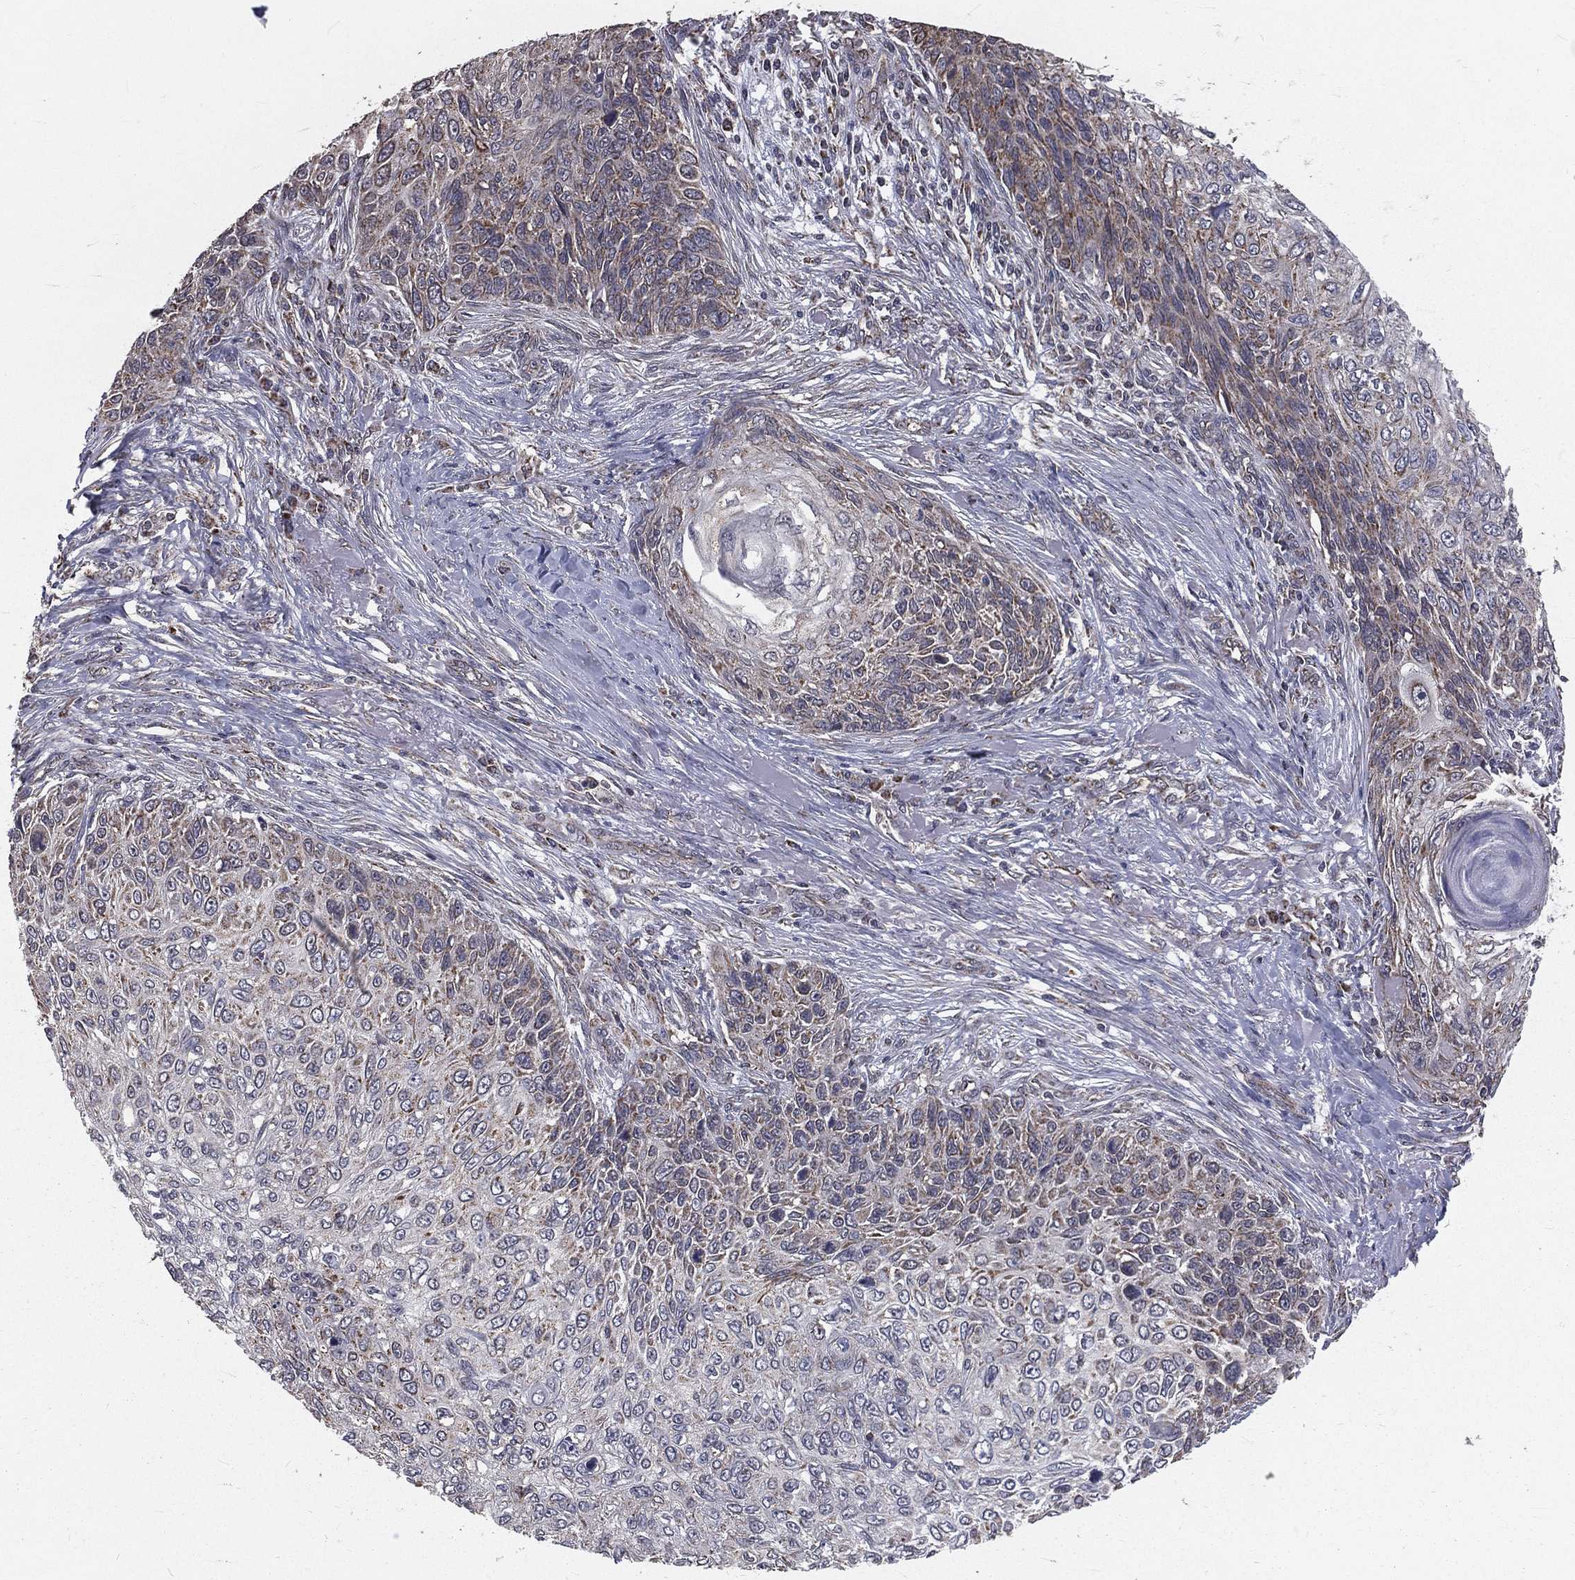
{"staining": {"intensity": "weak", "quantity": "<25%", "location": "cytoplasmic/membranous"}, "tissue": "skin cancer", "cell_type": "Tumor cells", "image_type": "cancer", "snomed": [{"axis": "morphology", "description": "Squamous cell carcinoma, NOS"}, {"axis": "topography", "description": "Skin"}], "caption": "A photomicrograph of skin cancer stained for a protein demonstrates no brown staining in tumor cells.", "gene": "MRPL46", "patient": {"sex": "male", "age": 92}}